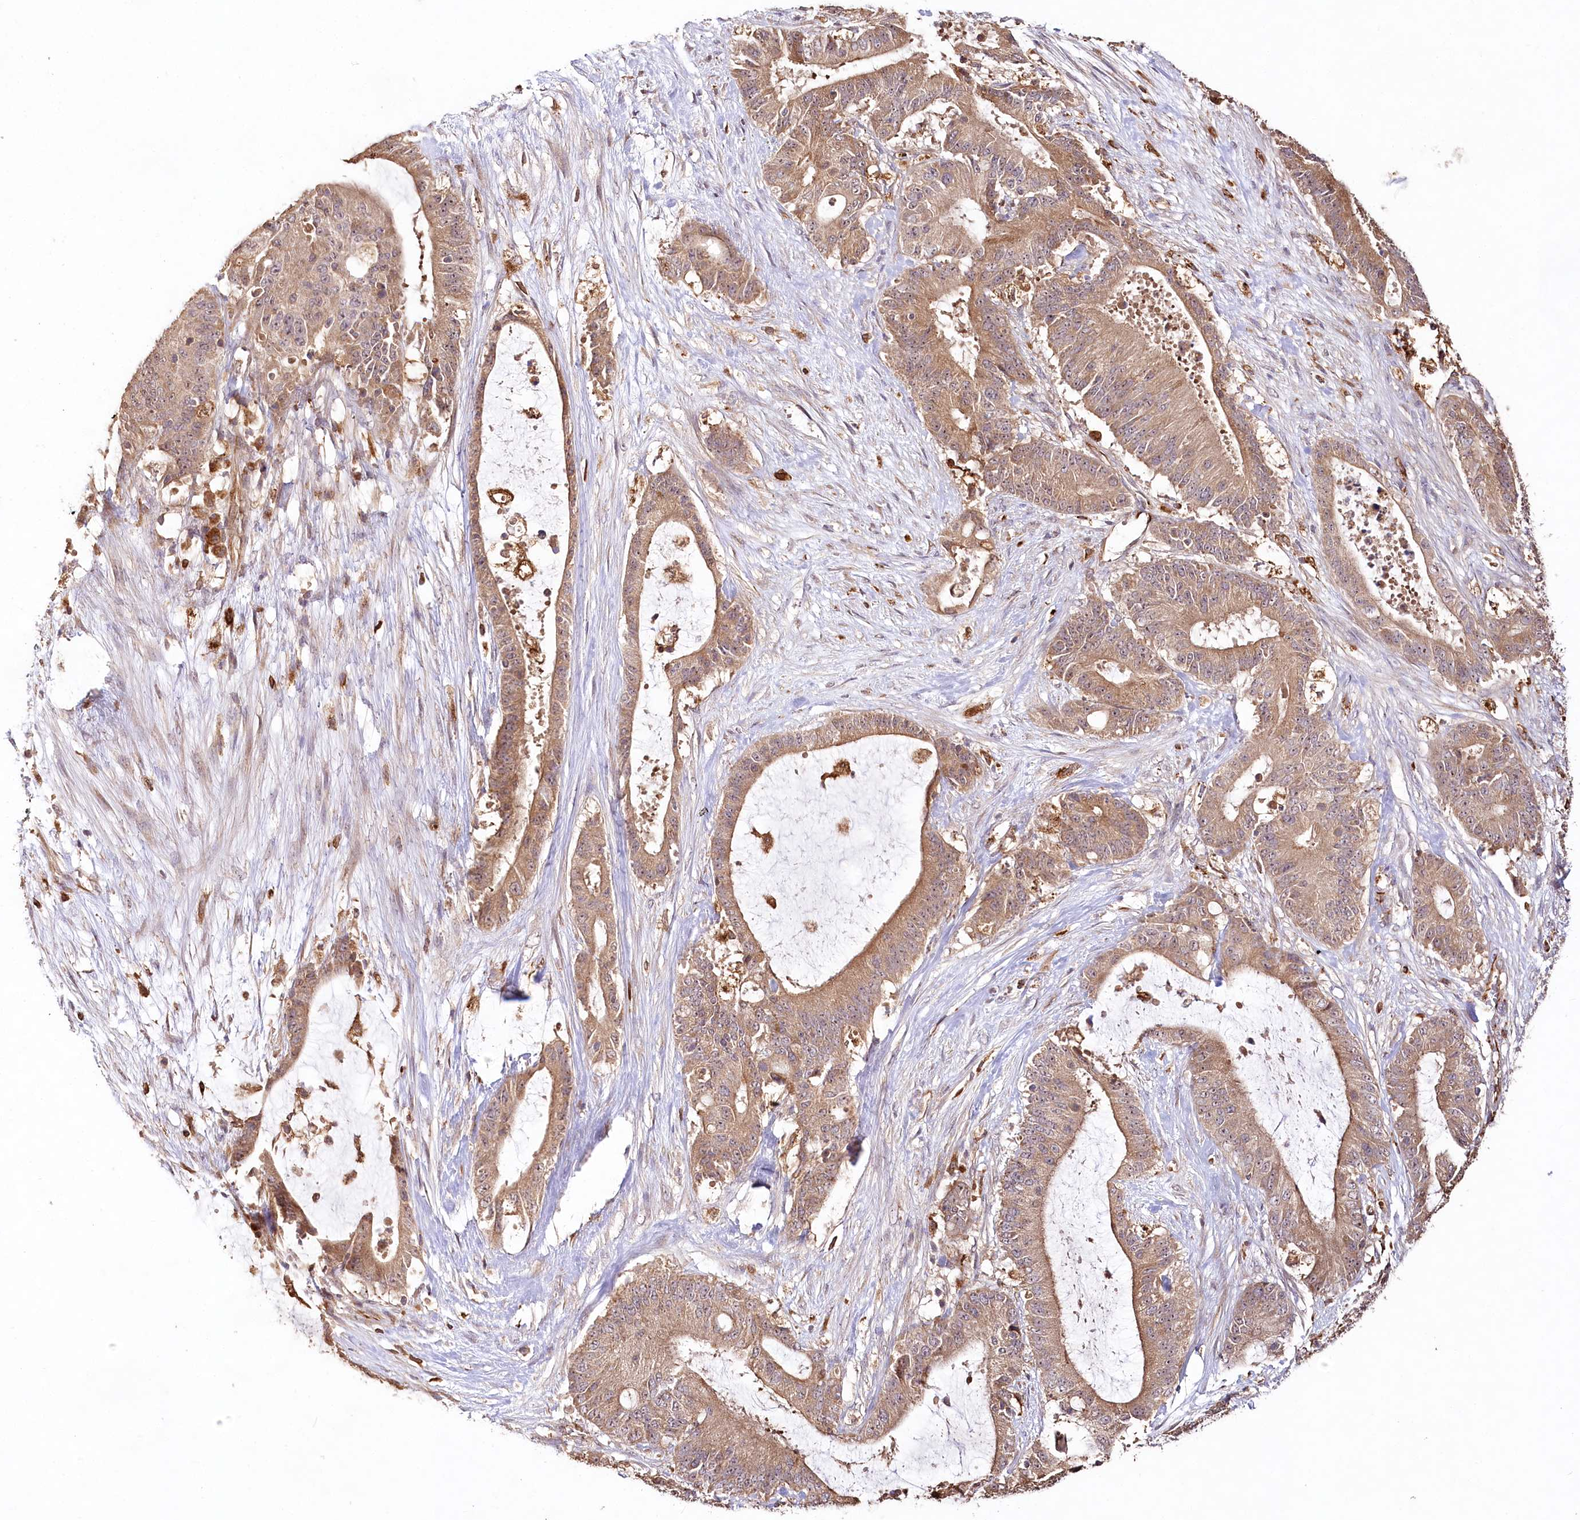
{"staining": {"intensity": "moderate", "quantity": ">75%", "location": "cytoplasmic/membranous"}, "tissue": "liver cancer", "cell_type": "Tumor cells", "image_type": "cancer", "snomed": [{"axis": "morphology", "description": "Normal tissue, NOS"}, {"axis": "morphology", "description": "Cholangiocarcinoma"}, {"axis": "topography", "description": "Liver"}, {"axis": "topography", "description": "Peripheral nerve tissue"}], "caption": "Protein expression analysis of liver cancer shows moderate cytoplasmic/membranous staining in approximately >75% of tumor cells.", "gene": "DMXL1", "patient": {"sex": "female", "age": 73}}